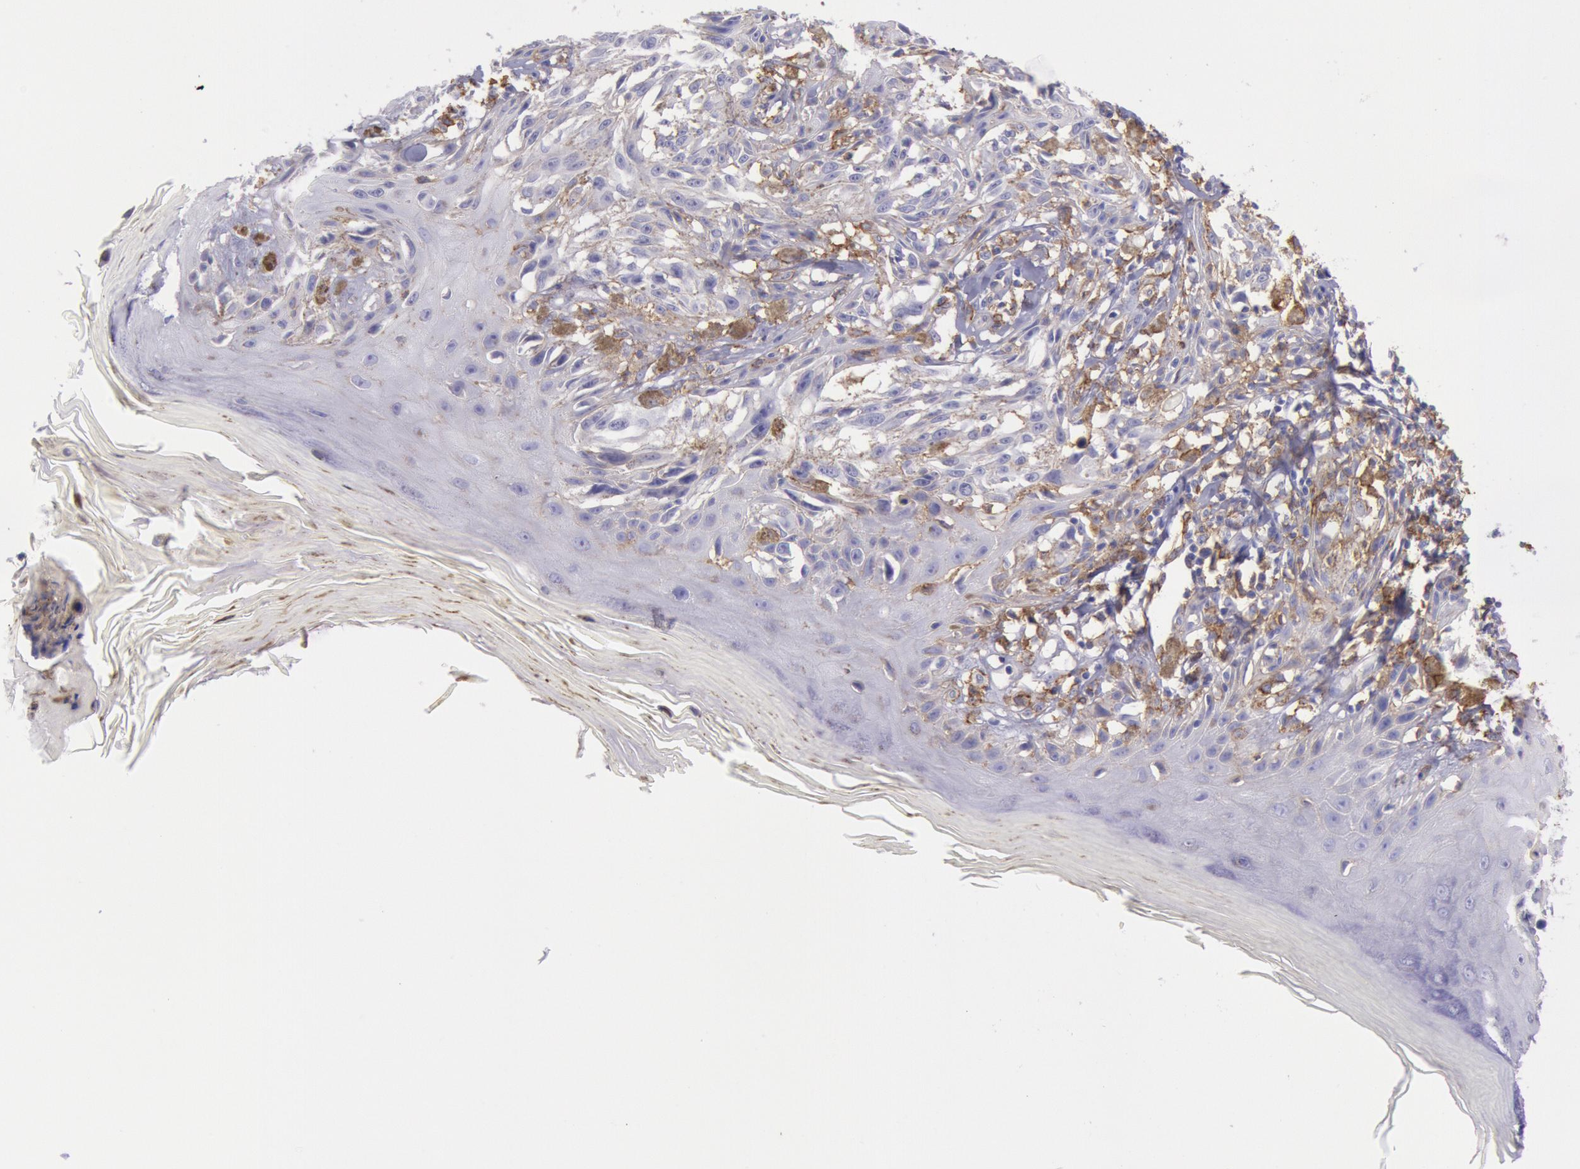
{"staining": {"intensity": "negative", "quantity": "none", "location": "none"}, "tissue": "melanoma", "cell_type": "Tumor cells", "image_type": "cancer", "snomed": [{"axis": "morphology", "description": "Malignant melanoma, NOS"}, {"axis": "topography", "description": "Skin"}], "caption": "Immunohistochemical staining of human melanoma reveals no significant staining in tumor cells.", "gene": "LYN", "patient": {"sex": "female", "age": 77}}